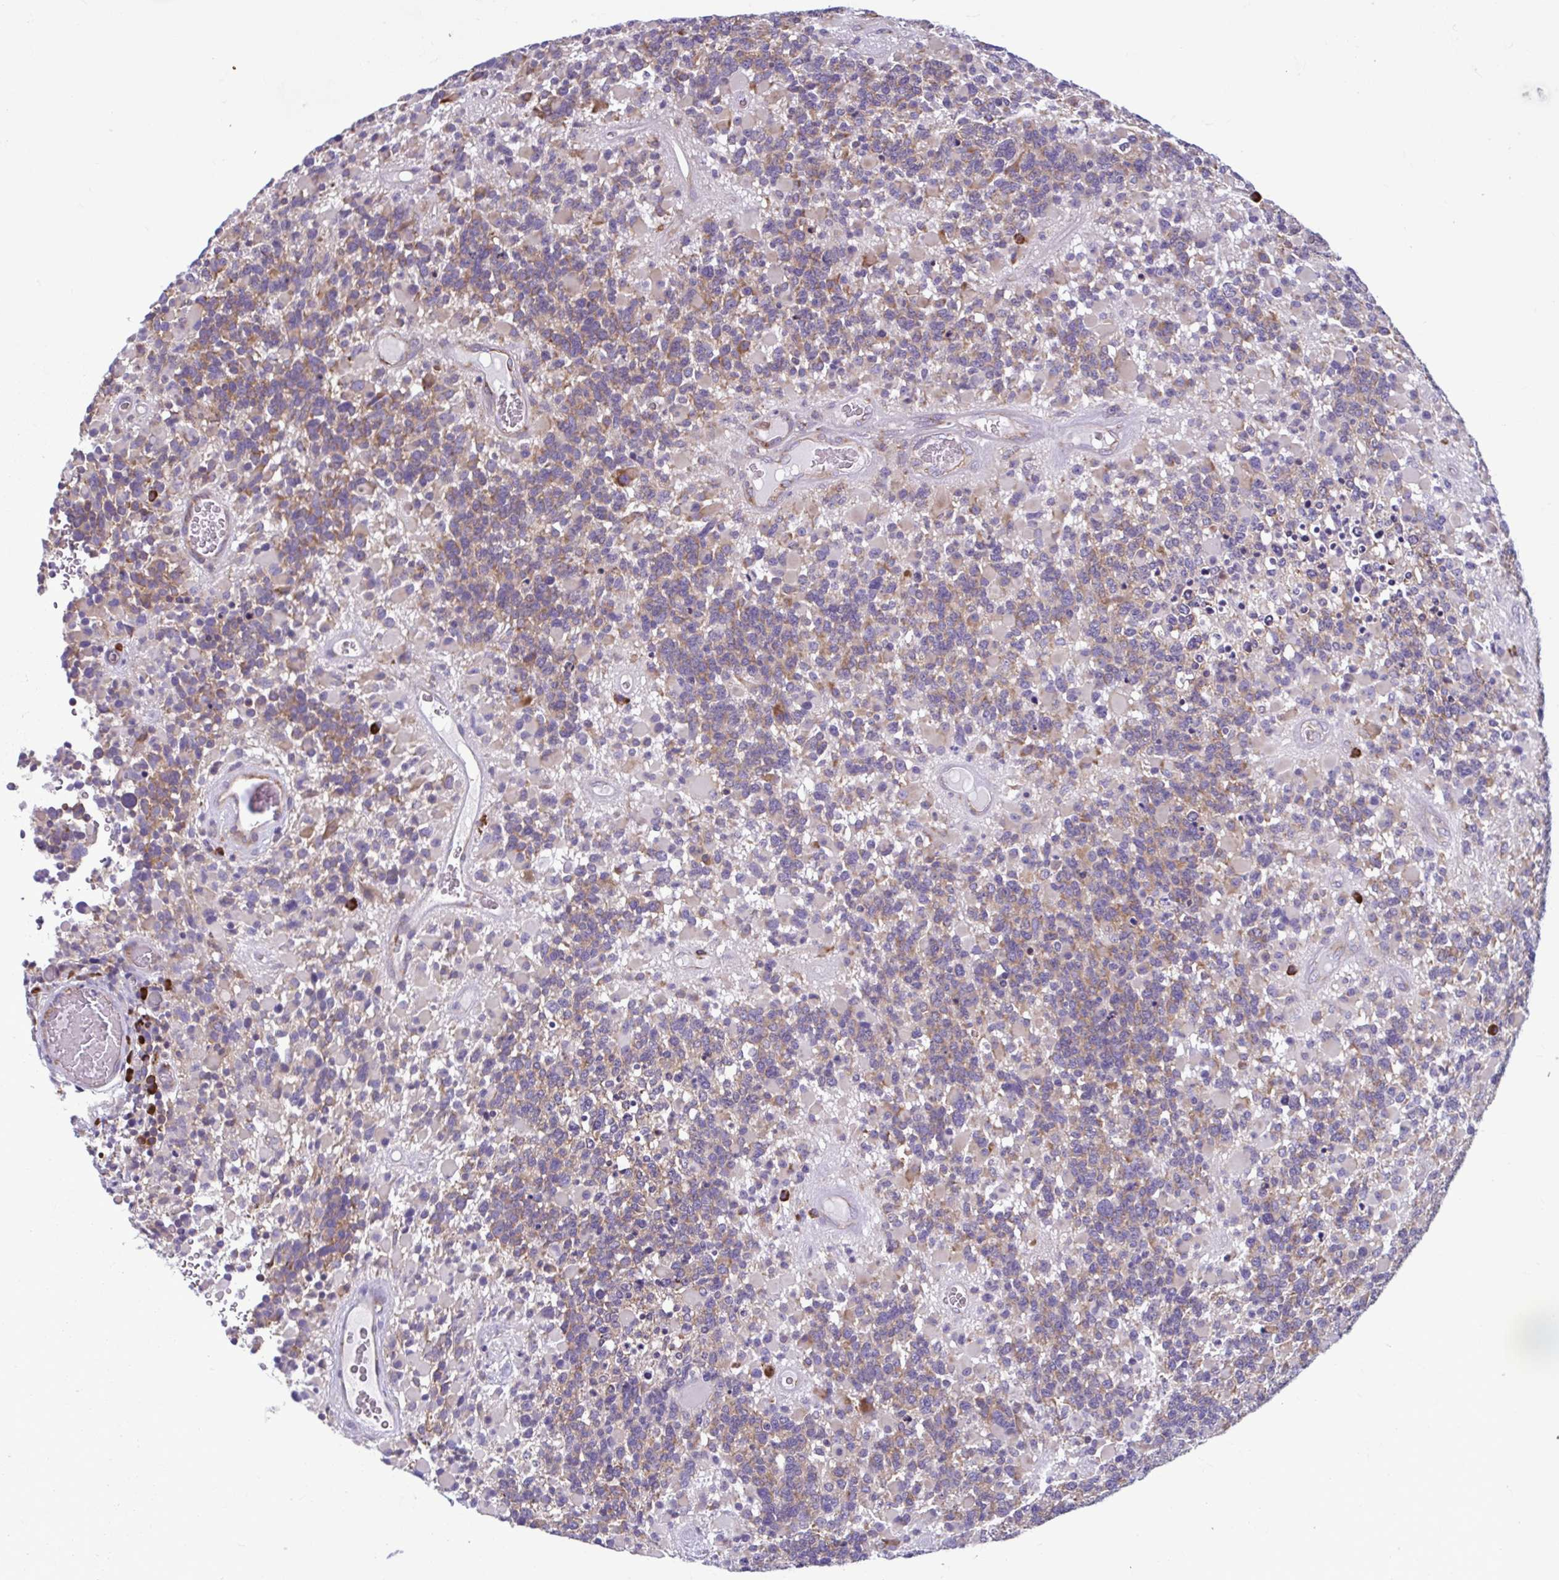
{"staining": {"intensity": "weak", "quantity": "25%-75%", "location": "cytoplasmic/membranous"}, "tissue": "glioma", "cell_type": "Tumor cells", "image_type": "cancer", "snomed": [{"axis": "morphology", "description": "Glioma, malignant, High grade"}, {"axis": "topography", "description": "Brain"}], "caption": "A photomicrograph of glioma stained for a protein exhibits weak cytoplasmic/membranous brown staining in tumor cells.", "gene": "RPS16", "patient": {"sex": "female", "age": 40}}